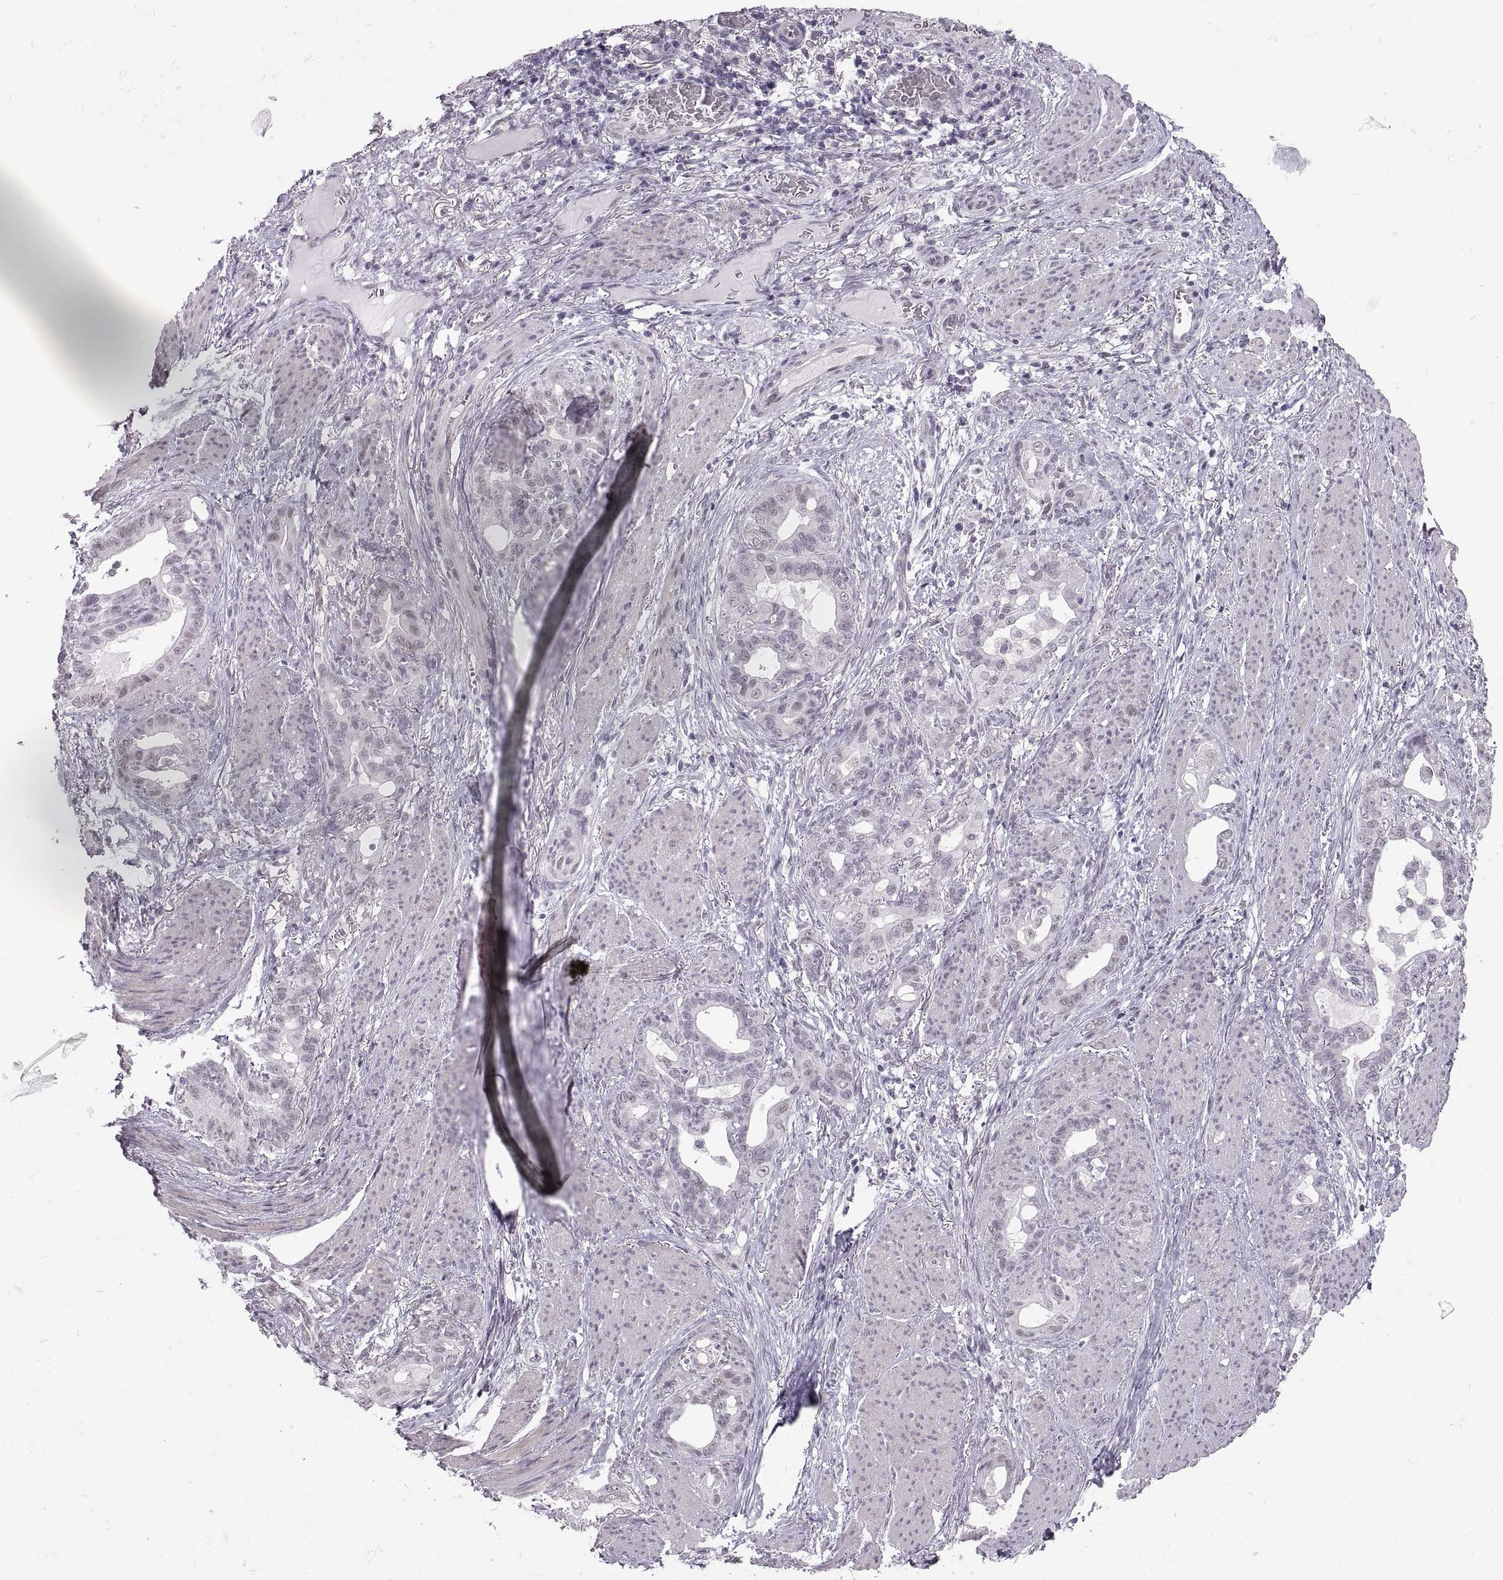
{"staining": {"intensity": "negative", "quantity": "none", "location": "none"}, "tissue": "stomach cancer", "cell_type": "Tumor cells", "image_type": "cancer", "snomed": [{"axis": "morphology", "description": "Normal tissue, NOS"}, {"axis": "morphology", "description": "Adenocarcinoma, NOS"}, {"axis": "topography", "description": "Esophagus"}, {"axis": "topography", "description": "Stomach, upper"}], "caption": "Stomach cancer (adenocarcinoma) stained for a protein using immunohistochemistry (IHC) displays no staining tumor cells.", "gene": "NANOS3", "patient": {"sex": "male", "age": 62}}